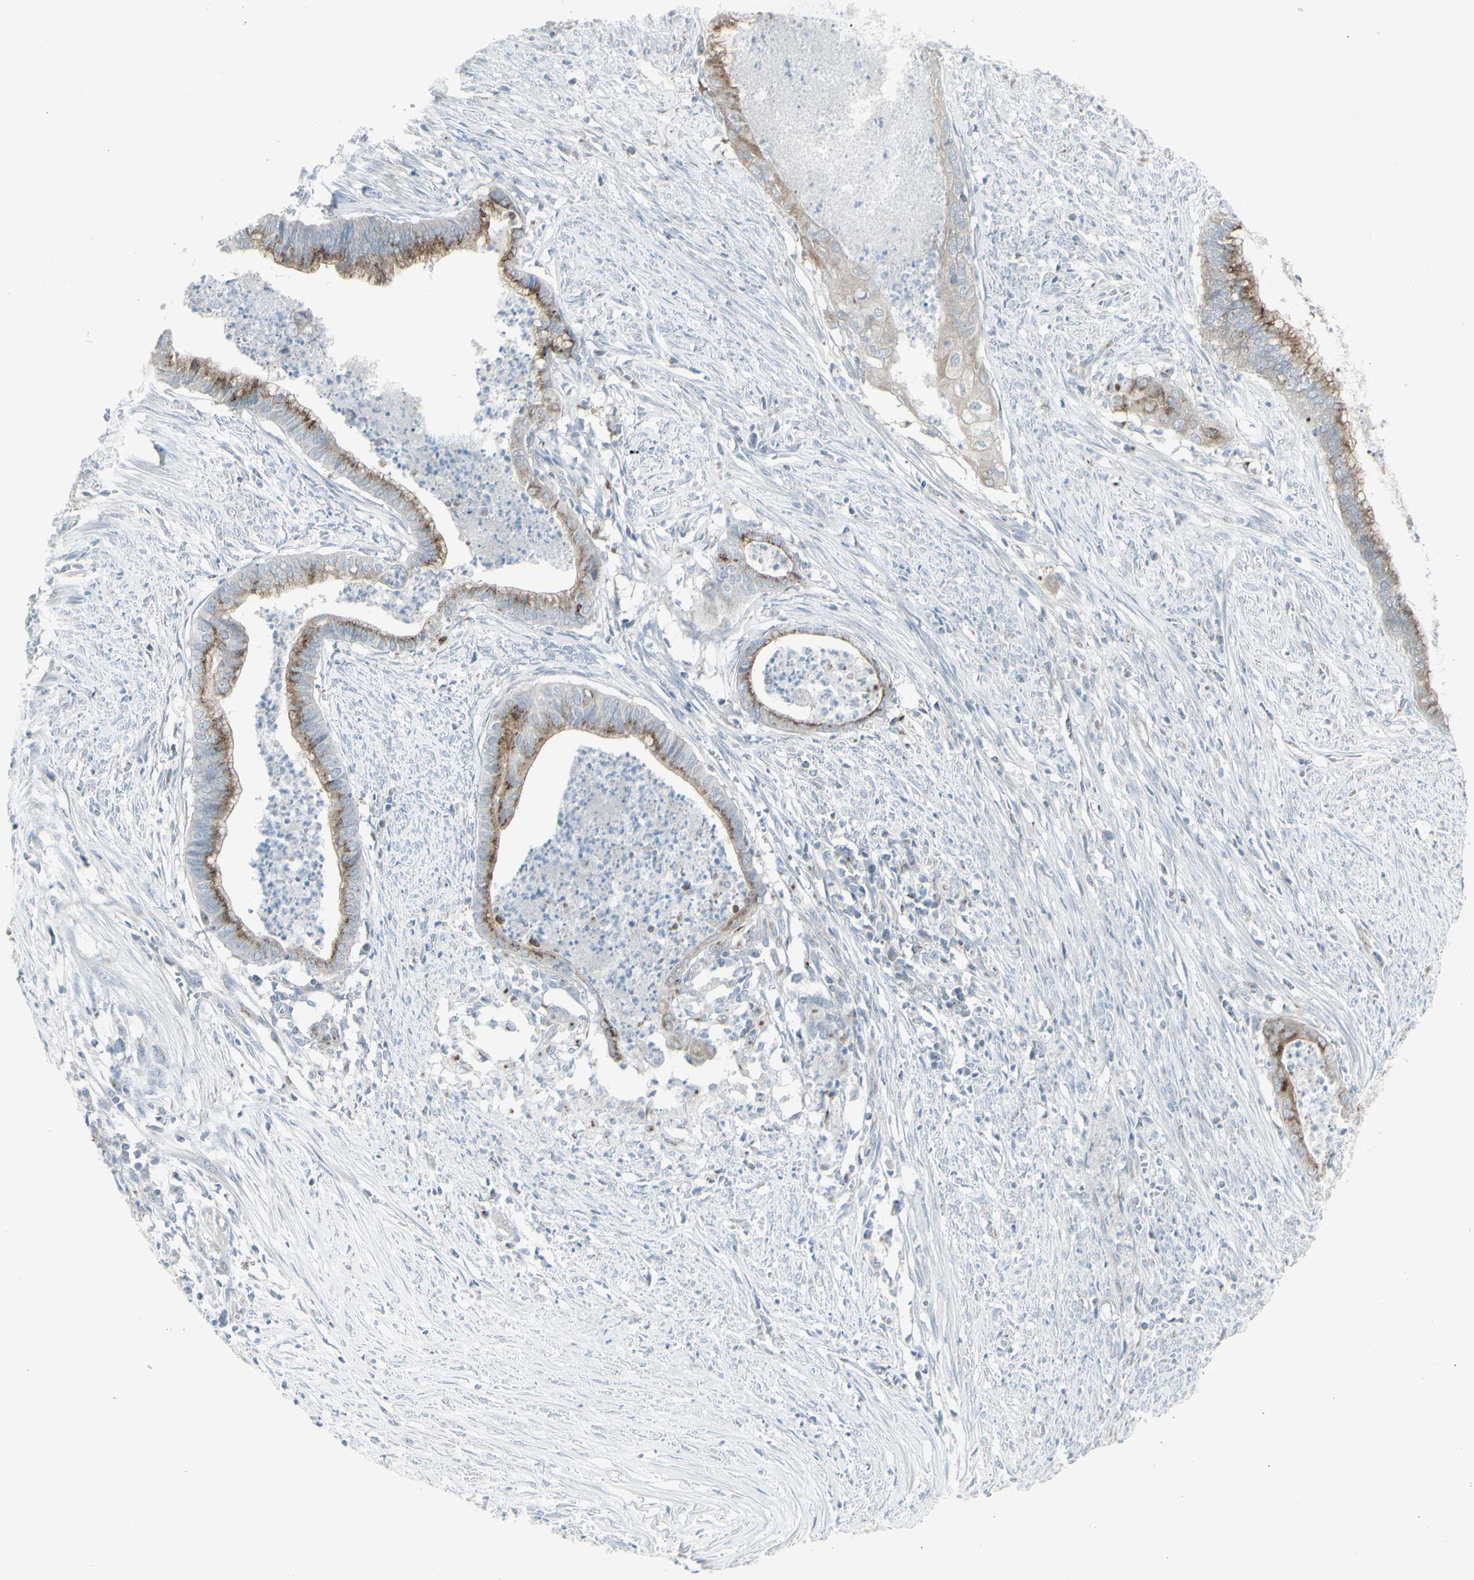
{"staining": {"intensity": "moderate", "quantity": ">75%", "location": "cytoplasmic/membranous"}, "tissue": "endometrial cancer", "cell_type": "Tumor cells", "image_type": "cancer", "snomed": [{"axis": "morphology", "description": "Necrosis, NOS"}, {"axis": "morphology", "description": "Adenocarcinoma, NOS"}, {"axis": "topography", "description": "Endometrium"}], "caption": "A brown stain labels moderate cytoplasmic/membranous positivity of a protein in human endometrial adenocarcinoma tumor cells.", "gene": "GALNT6", "patient": {"sex": "female", "age": 79}}